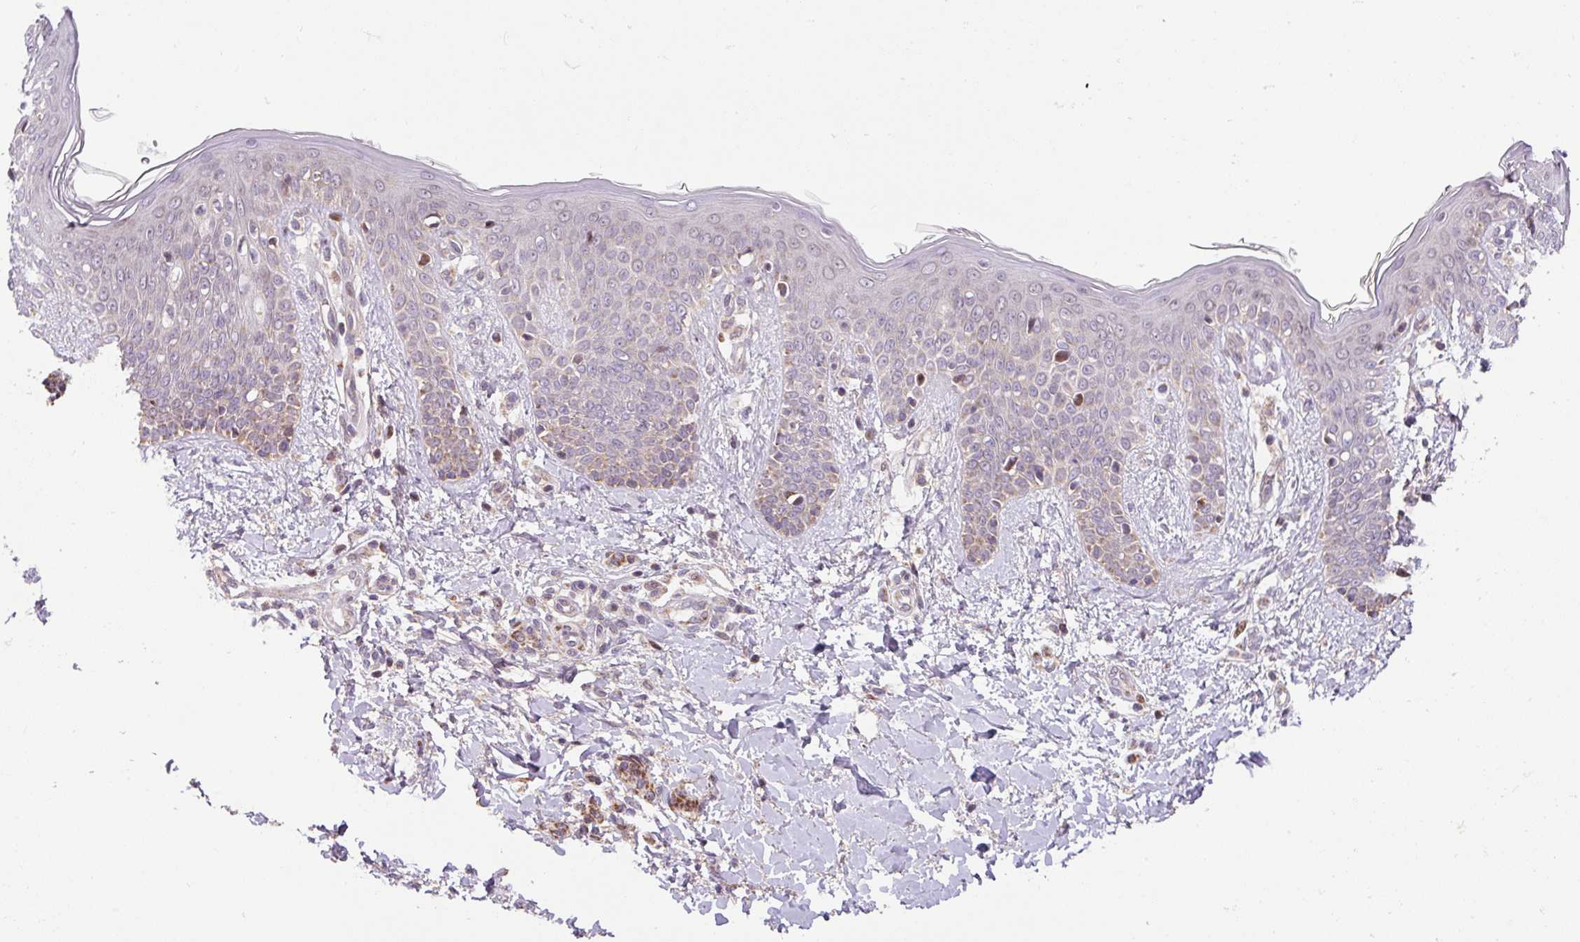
{"staining": {"intensity": "weak", "quantity": "<25%", "location": "cytoplasmic/membranous"}, "tissue": "skin", "cell_type": "Fibroblasts", "image_type": "normal", "snomed": [{"axis": "morphology", "description": "Normal tissue, NOS"}, {"axis": "topography", "description": "Skin"}], "caption": "The immunohistochemistry (IHC) image has no significant staining in fibroblasts of skin.", "gene": "ENSG00000269547", "patient": {"sex": "male", "age": 16}}